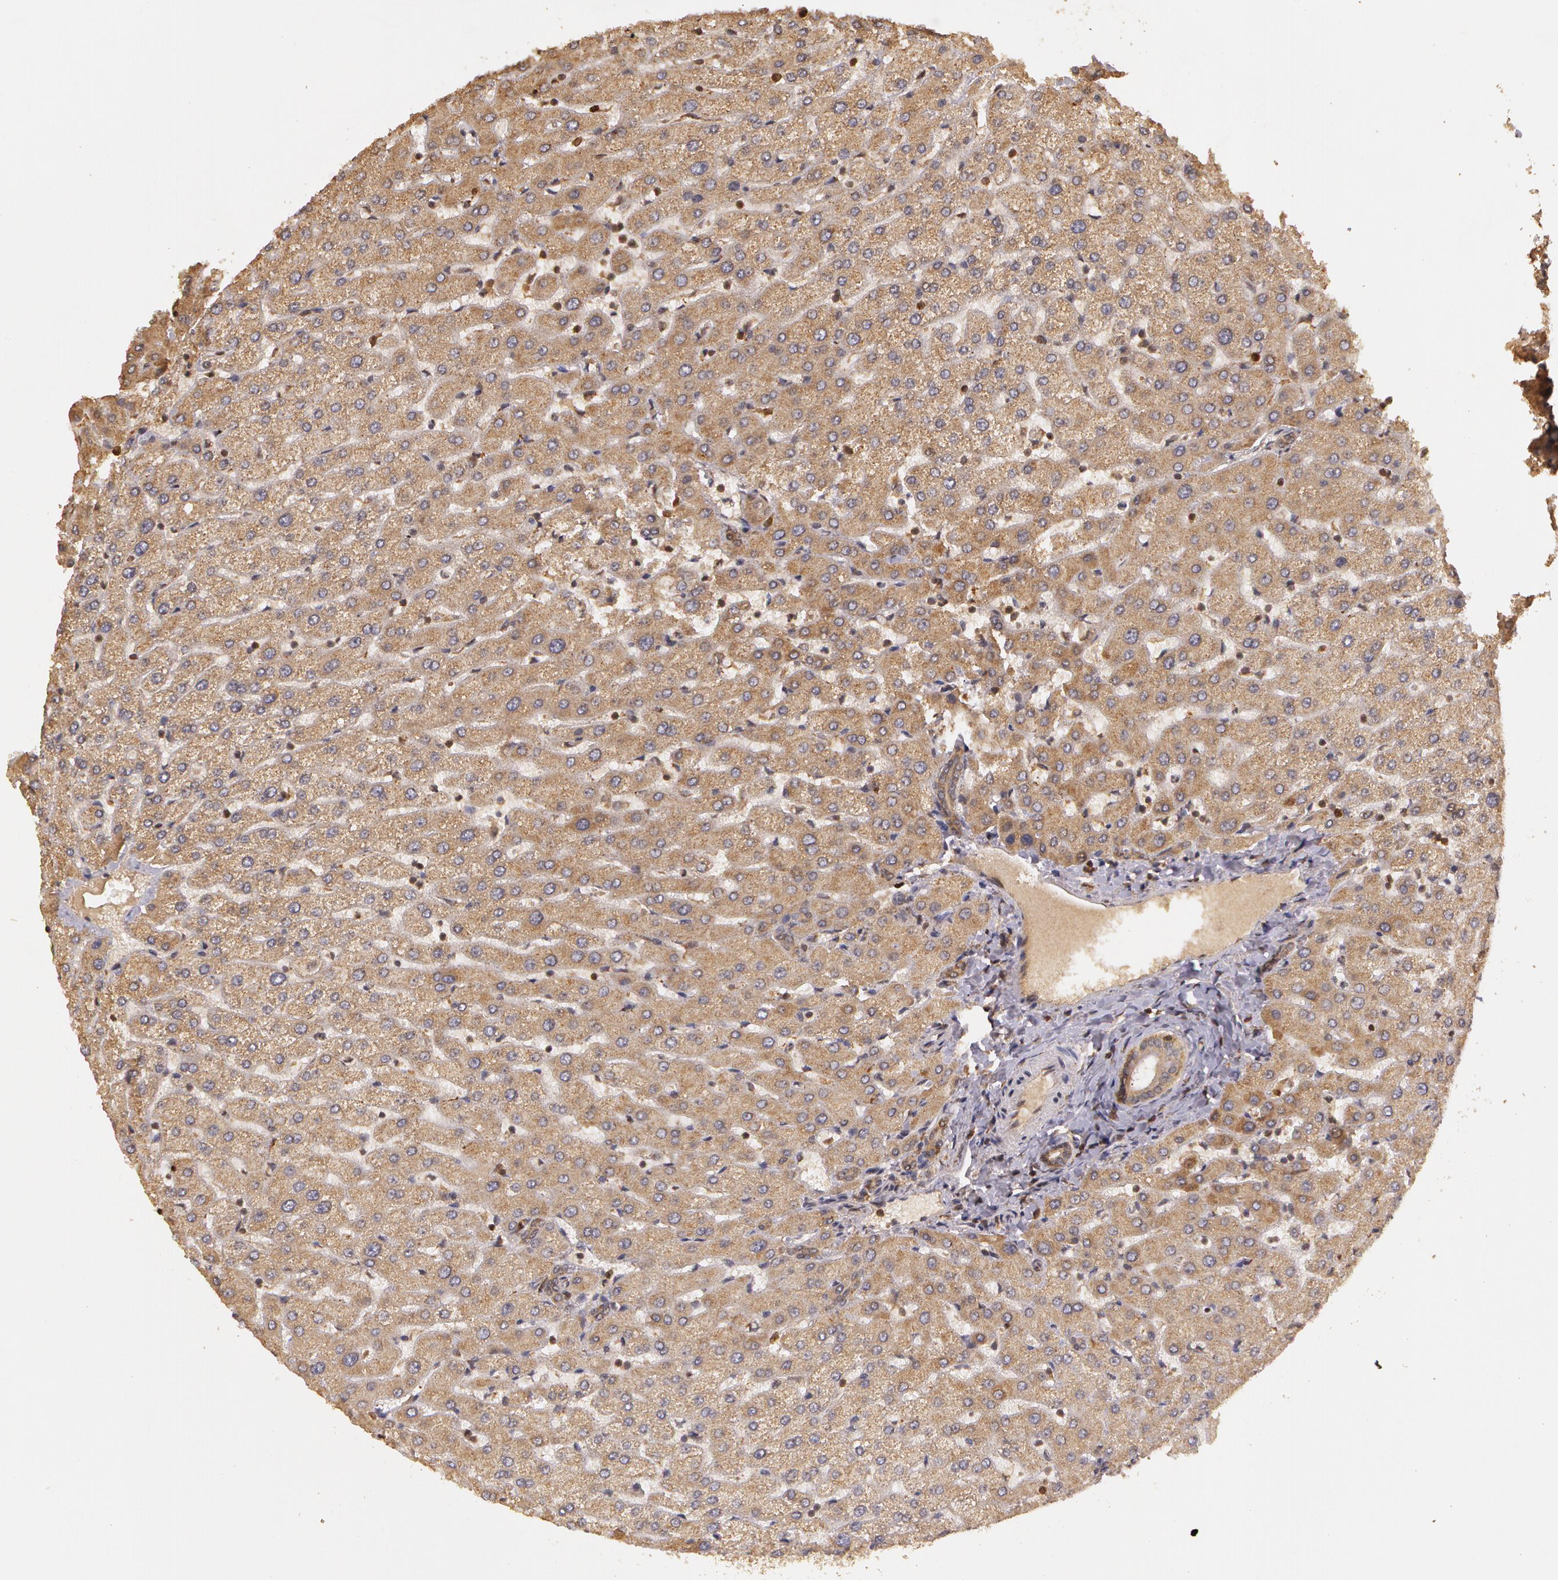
{"staining": {"intensity": "moderate", "quantity": ">75%", "location": "cytoplasmic/membranous"}, "tissue": "liver", "cell_type": "Cholangiocytes", "image_type": "normal", "snomed": [{"axis": "morphology", "description": "Normal tissue, NOS"}, {"axis": "morphology", "description": "Fibrosis, NOS"}, {"axis": "topography", "description": "Liver"}], "caption": "Immunohistochemistry of benign liver shows medium levels of moderate cytoplasmic/membranous positivity in approximately >75% of cholangiocytes. The staining is performed using DAB (3,3'-diaminobenzidine) brown chromogen to label protein expression. The nuclei are counter-stained blue using hematoxylin.", "gene": "ASCC2", "patient": {"sex": "female", "age": 29}}